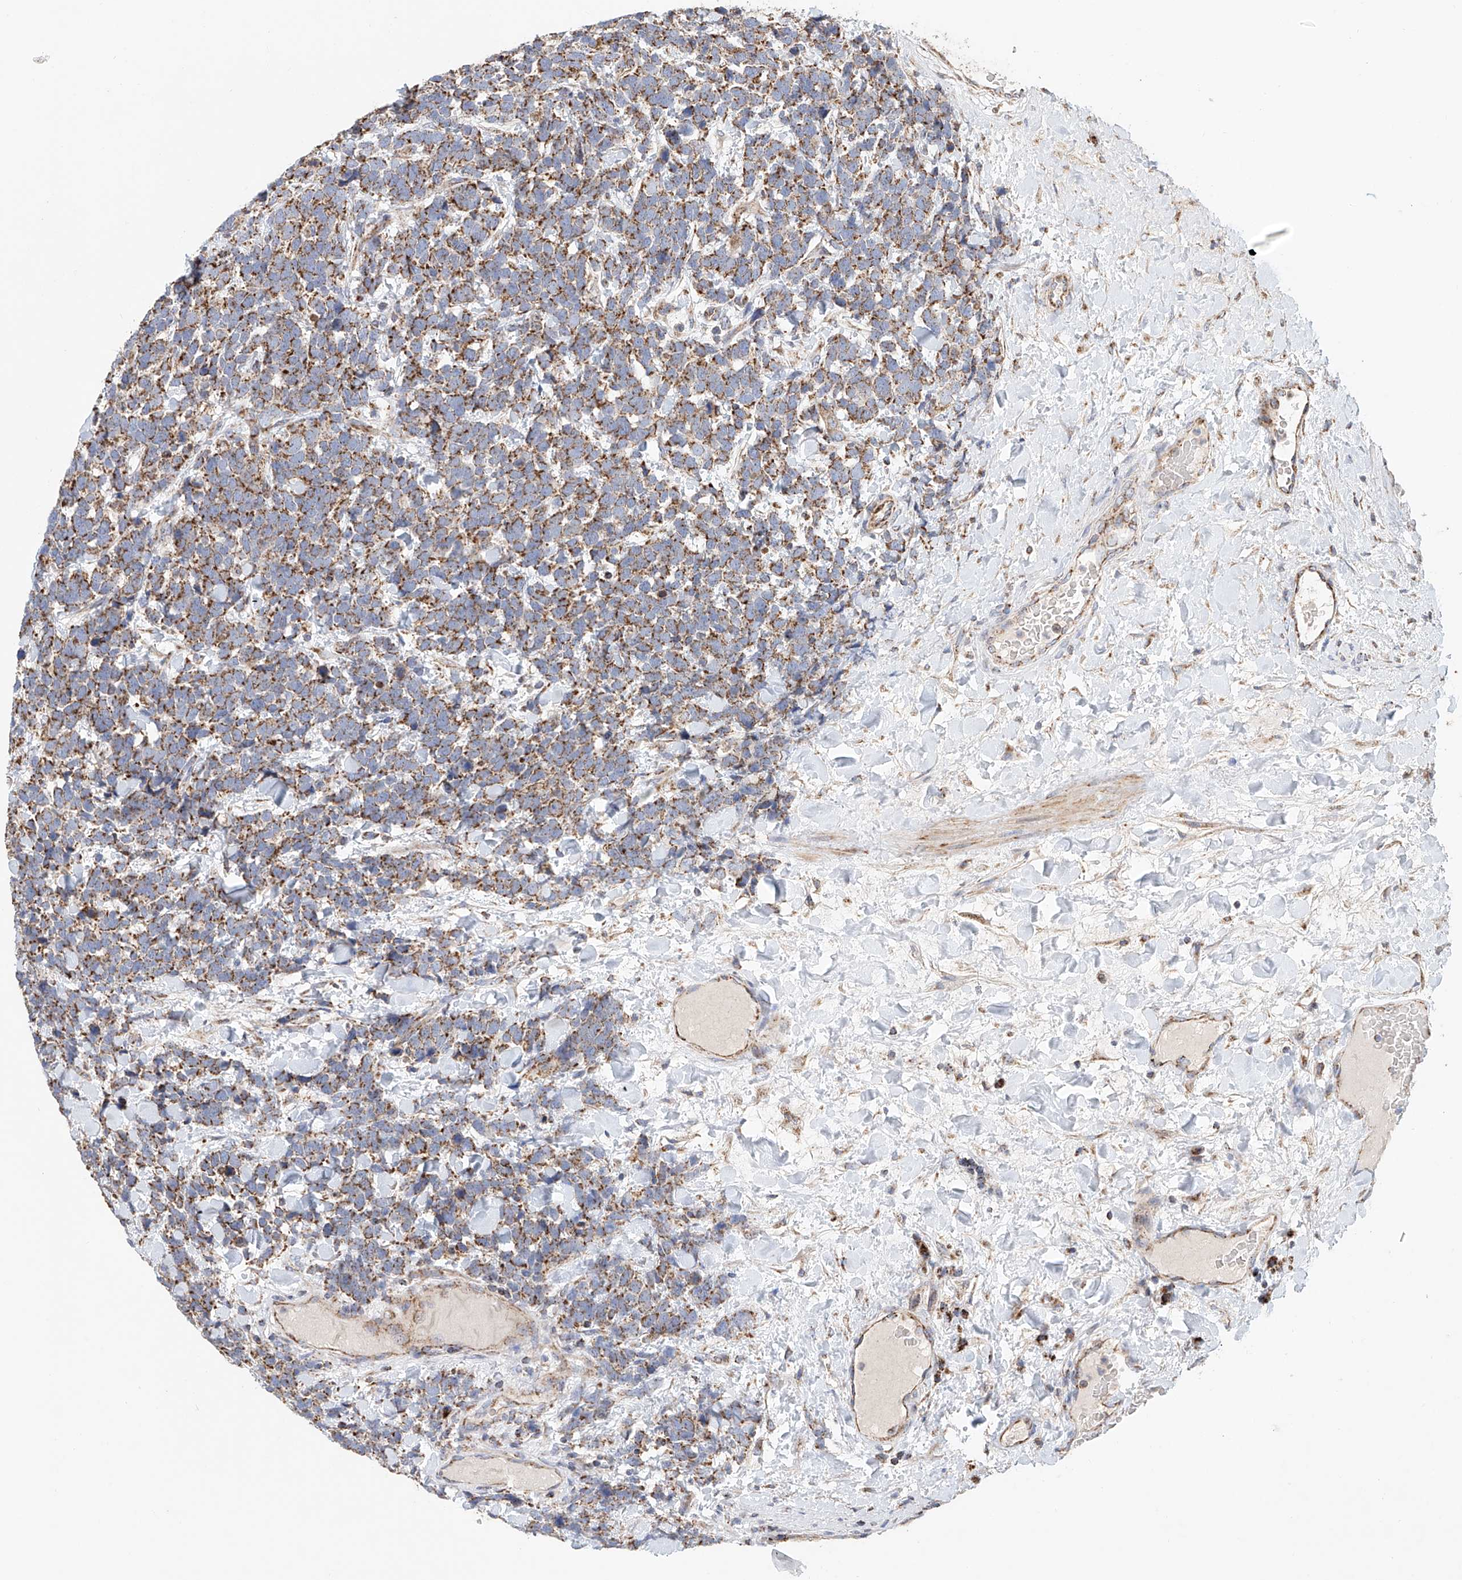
{"staining": {"intensity": "moderate", "quantity": ">75%", "location": "cytoplasmic/membranous"}, "tissue": "urothelial cancer", "cell_type": "Tumor cells", "image_type": "cancer", "snomed": [{"axis": "morphology", "description": "Urothelial carcinoma, High grade"}, {"axis": "topography", "description": "Urinary bladder"}], "caption": "Moderate cytoplasmic/membranous positivity is present in about >75% of tumor cells in high-grade urothelial carcinoma. Nuclei are stained in blue.", "gene": "MCL1", "patient": {"sex": "female", "age": 82}}